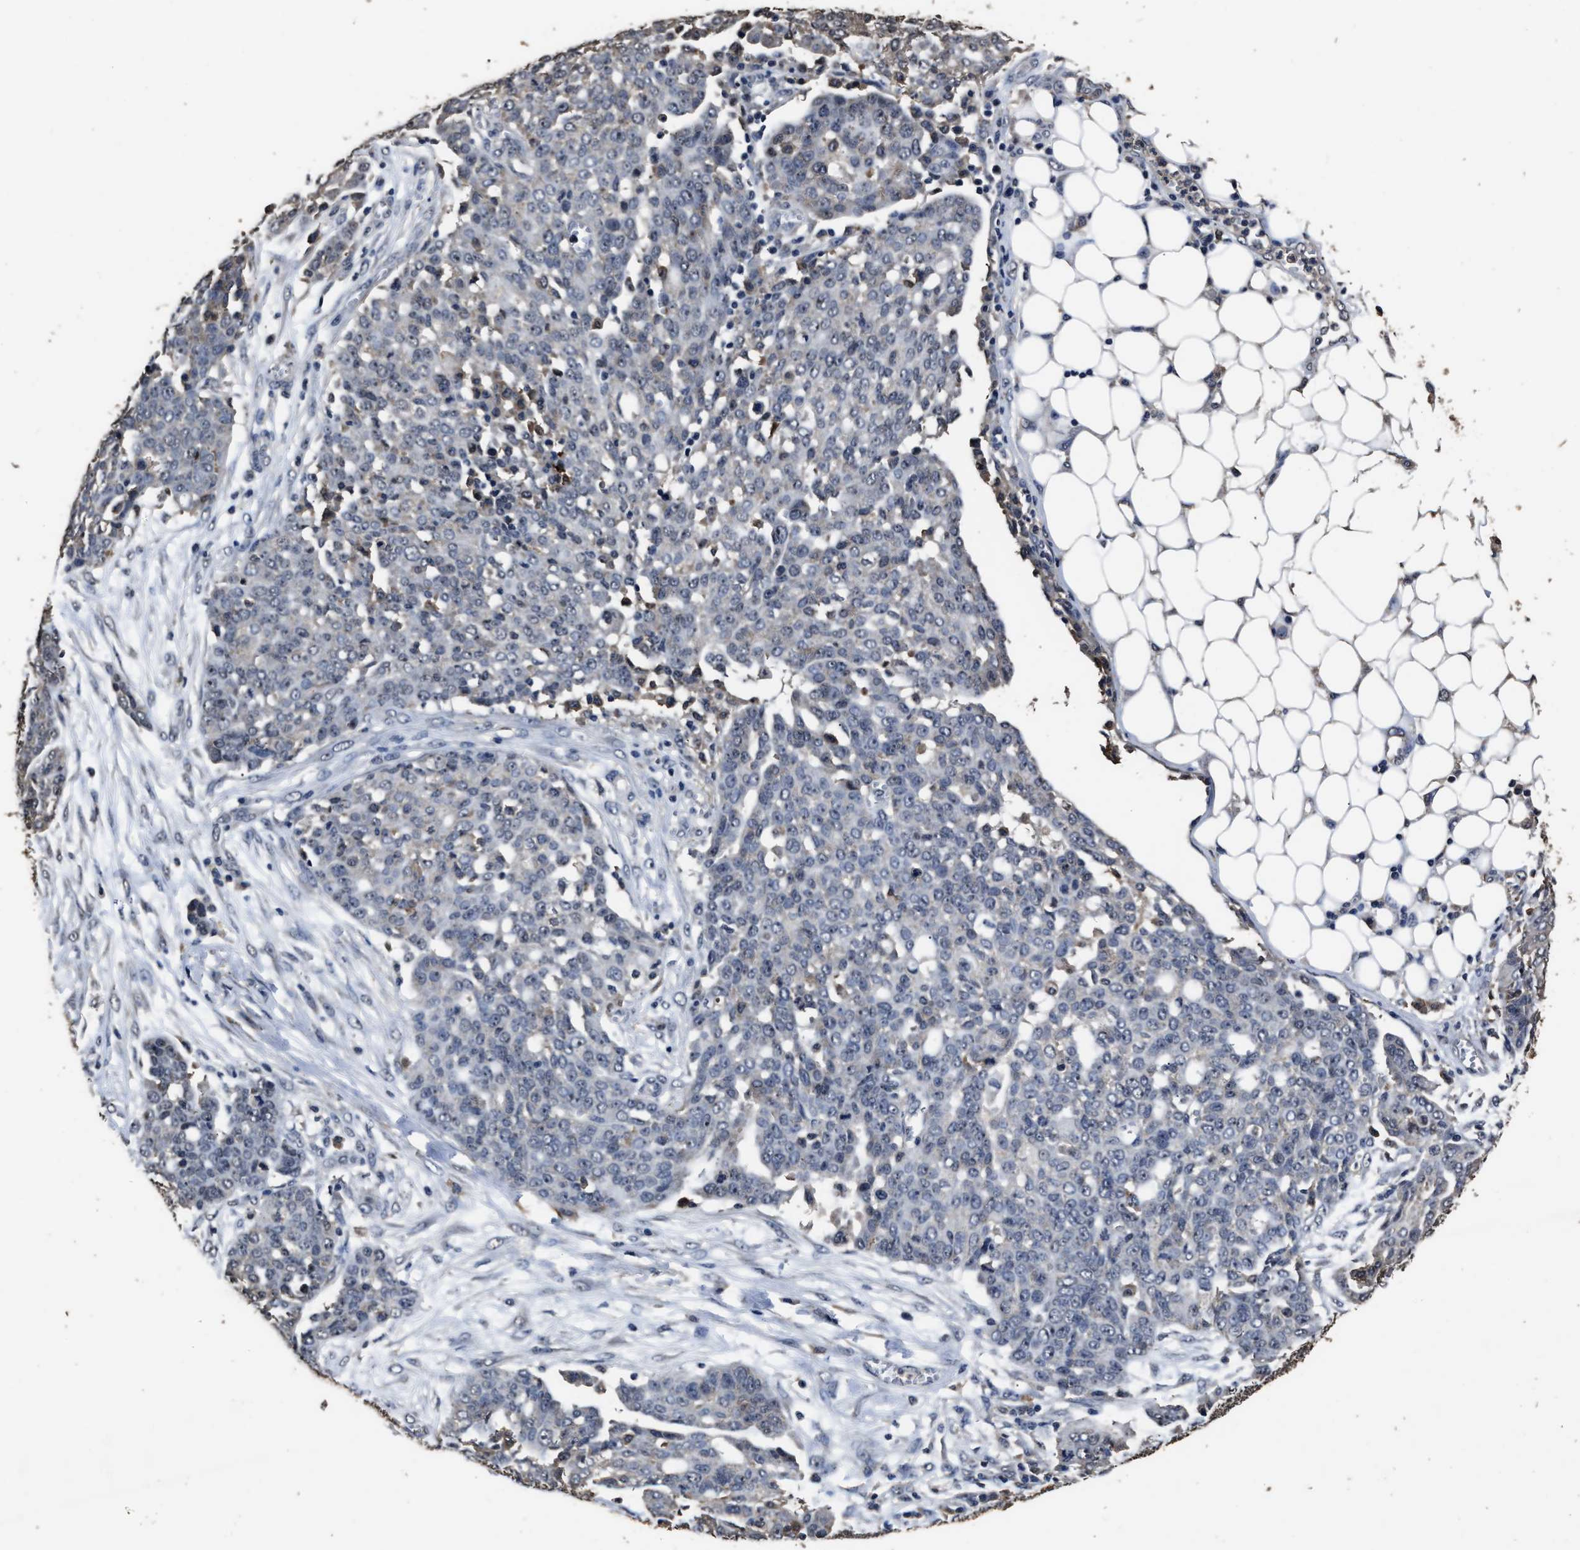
{"staining": {"intensity": "negative", "quantity": "none", "location": "none"}, "tissue": "ovarian cancer", "cell_type": "Tumor cells", "image_type": "cancer", "snomed": [{"axis": "morphology", "description": "Cystadenocarcinoma, serous, NOS"}, {"axis": "topography", "description": "Soft tissue"}, {"axis": "topography", "description": "Ovary"}], "caption": "Serous cystadenocarcinoma (ovarian) stained for a protein using immunohistochemistry (IHC) shows no expression tumor cells.", "gene": "RSBN1L", "patient": {"sex": "female", "age": 57}}